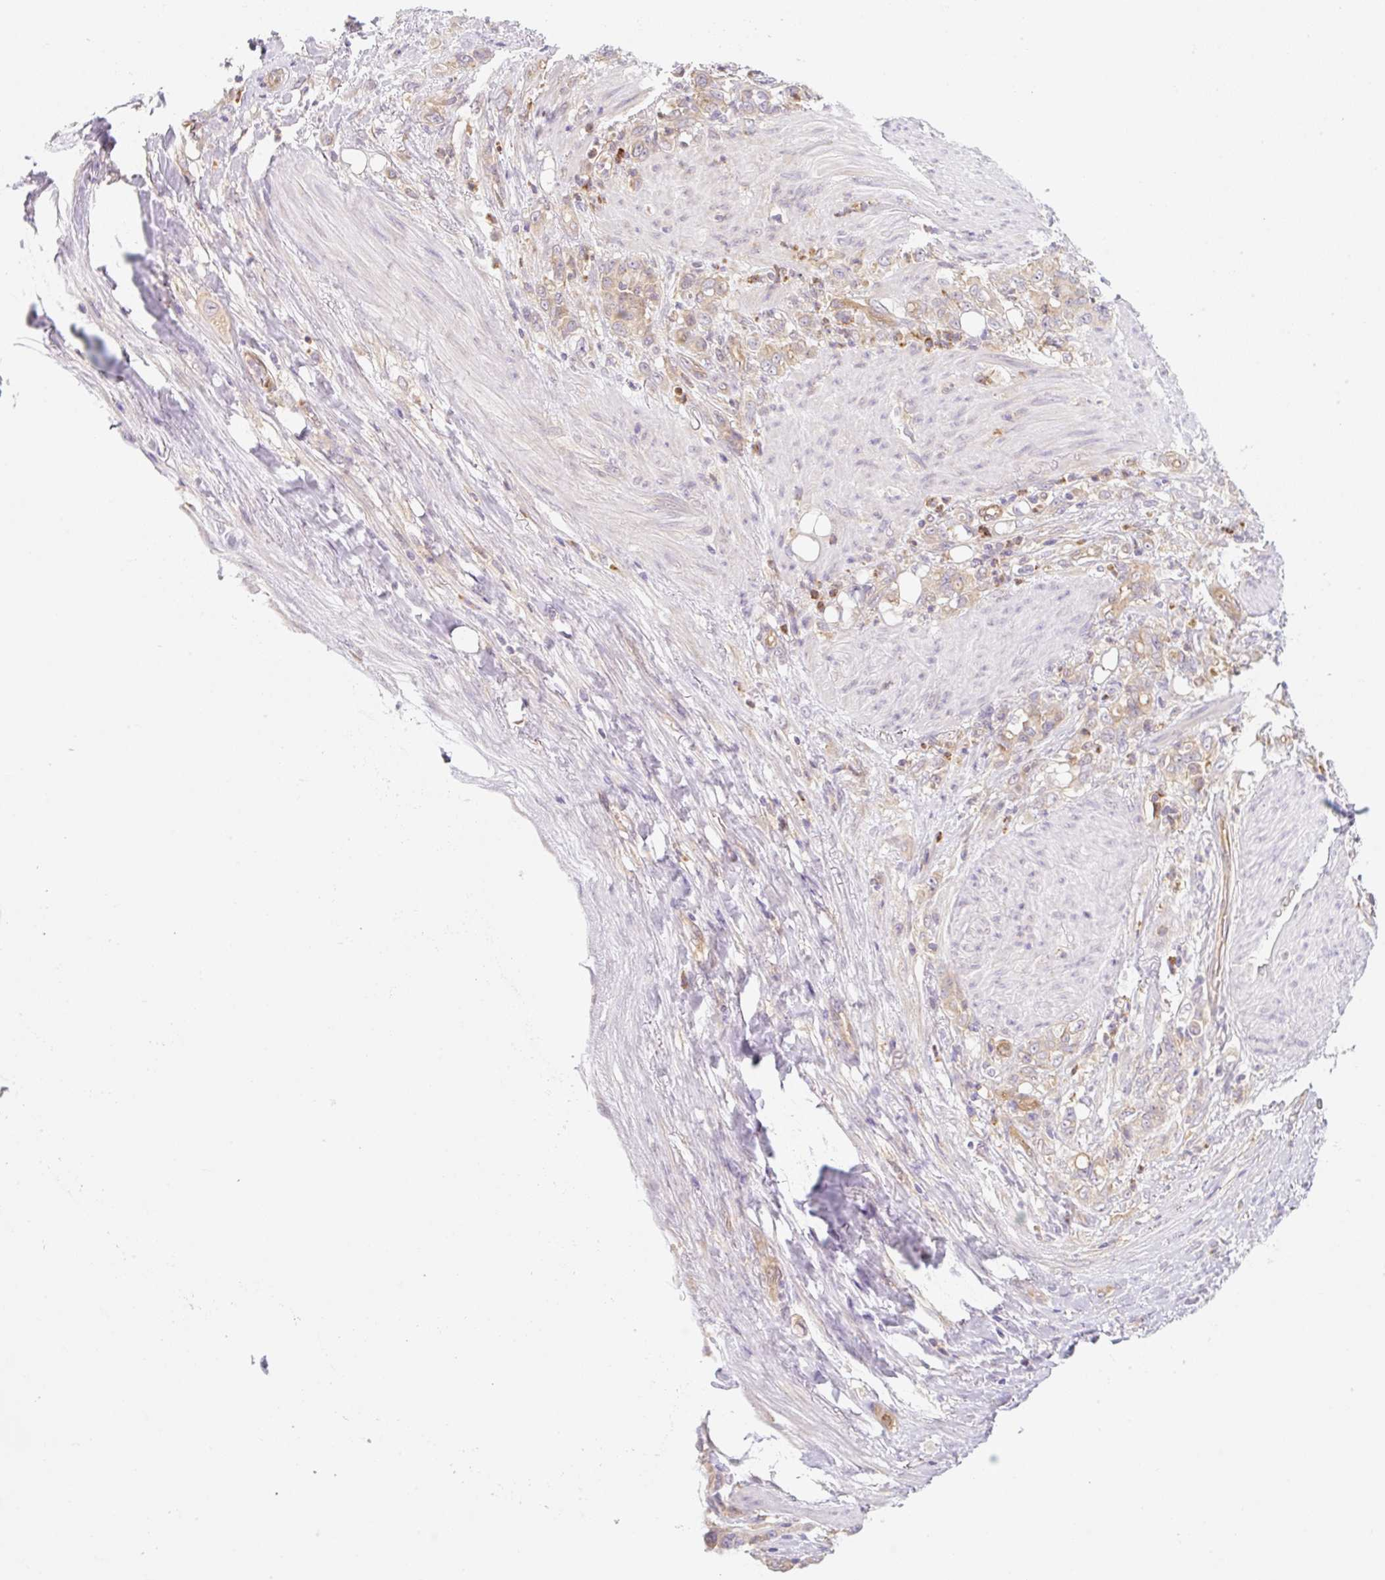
{"staining": {"intensity": "weak", "quantity": ">75%", "location": "cytoplasmic/membranous"}, "tissue": "stomach cancer", "cell_type": "Tumor cells", "image_type": "cancer", "snomed": [{"axis": "morphology", "description": "Adenocarcinoma, NOS"}, {"axis": "topography", "description": "Stomach"}], "caption": "A brown stain labels weak cytoplasmic/membranous expression of a protein in human stomach cancer tumor cells. The staining was performed using DAB (3,3'-diaminobenzidine) to visualize the protein expression in brown, while the nuclei were stained in blue with hematoxylin (Magnification: 20x).", "gene": "OMA1", "patient": {"sex": "female", "age": 79}}